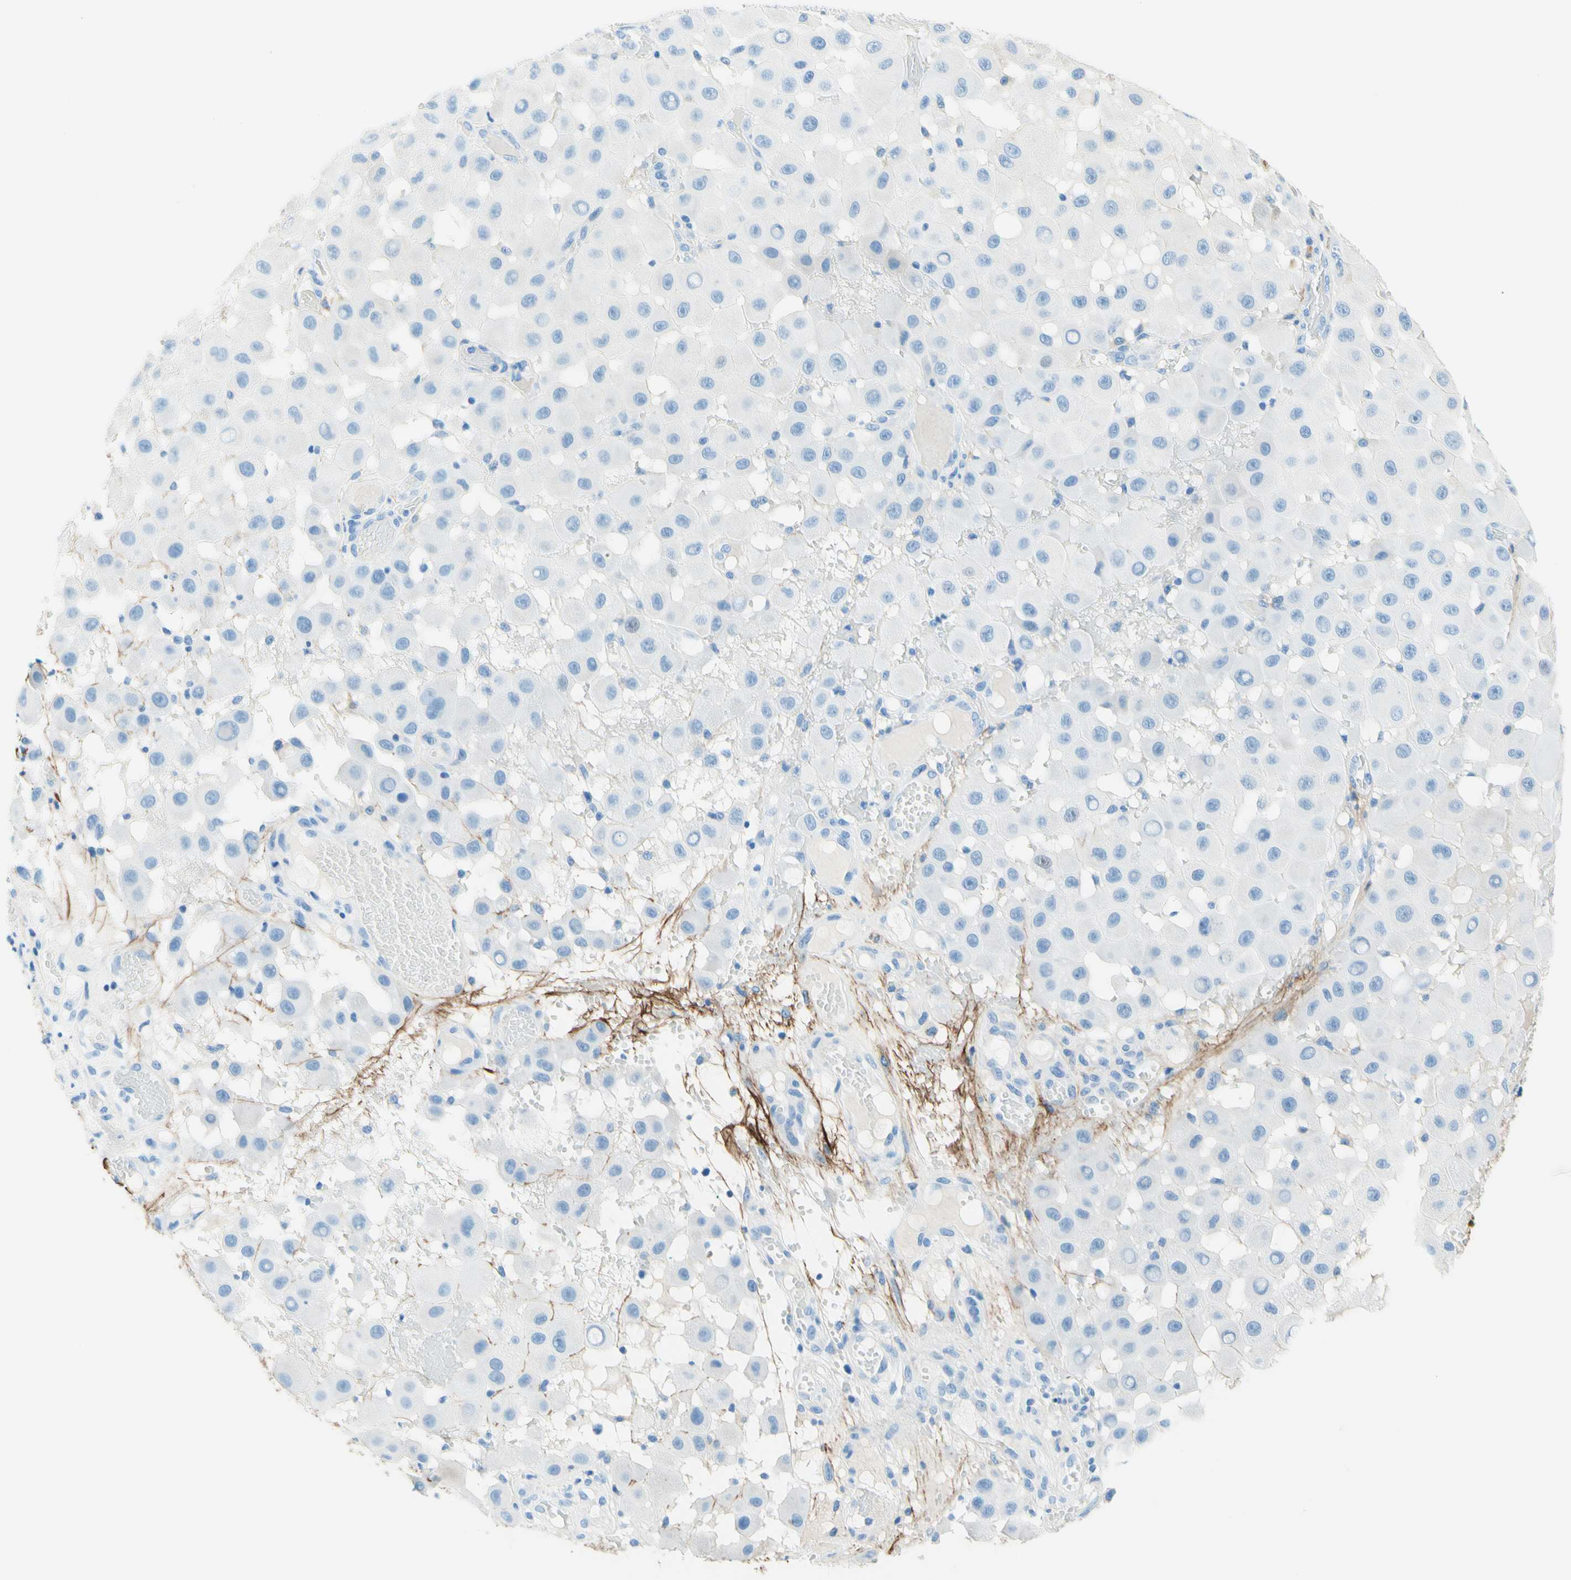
{"staining": {"intensity": "negative", "quantity": "none", "location": "none"}, "tissue": "melanoma", "cell_type": "Tumor cells", "image_type": "cancer", "snomed": [{"axis": "morphology", "description": "Malignant melanoma, NOS"}, {"axis": "topography", "description": "Skin"}], "caption": "The immunohistochemistry image has no significant expression in tumor cells of melanoma tissue.", "gene": "MFAP5", "patient": {"sex": "female", "age": 81}}